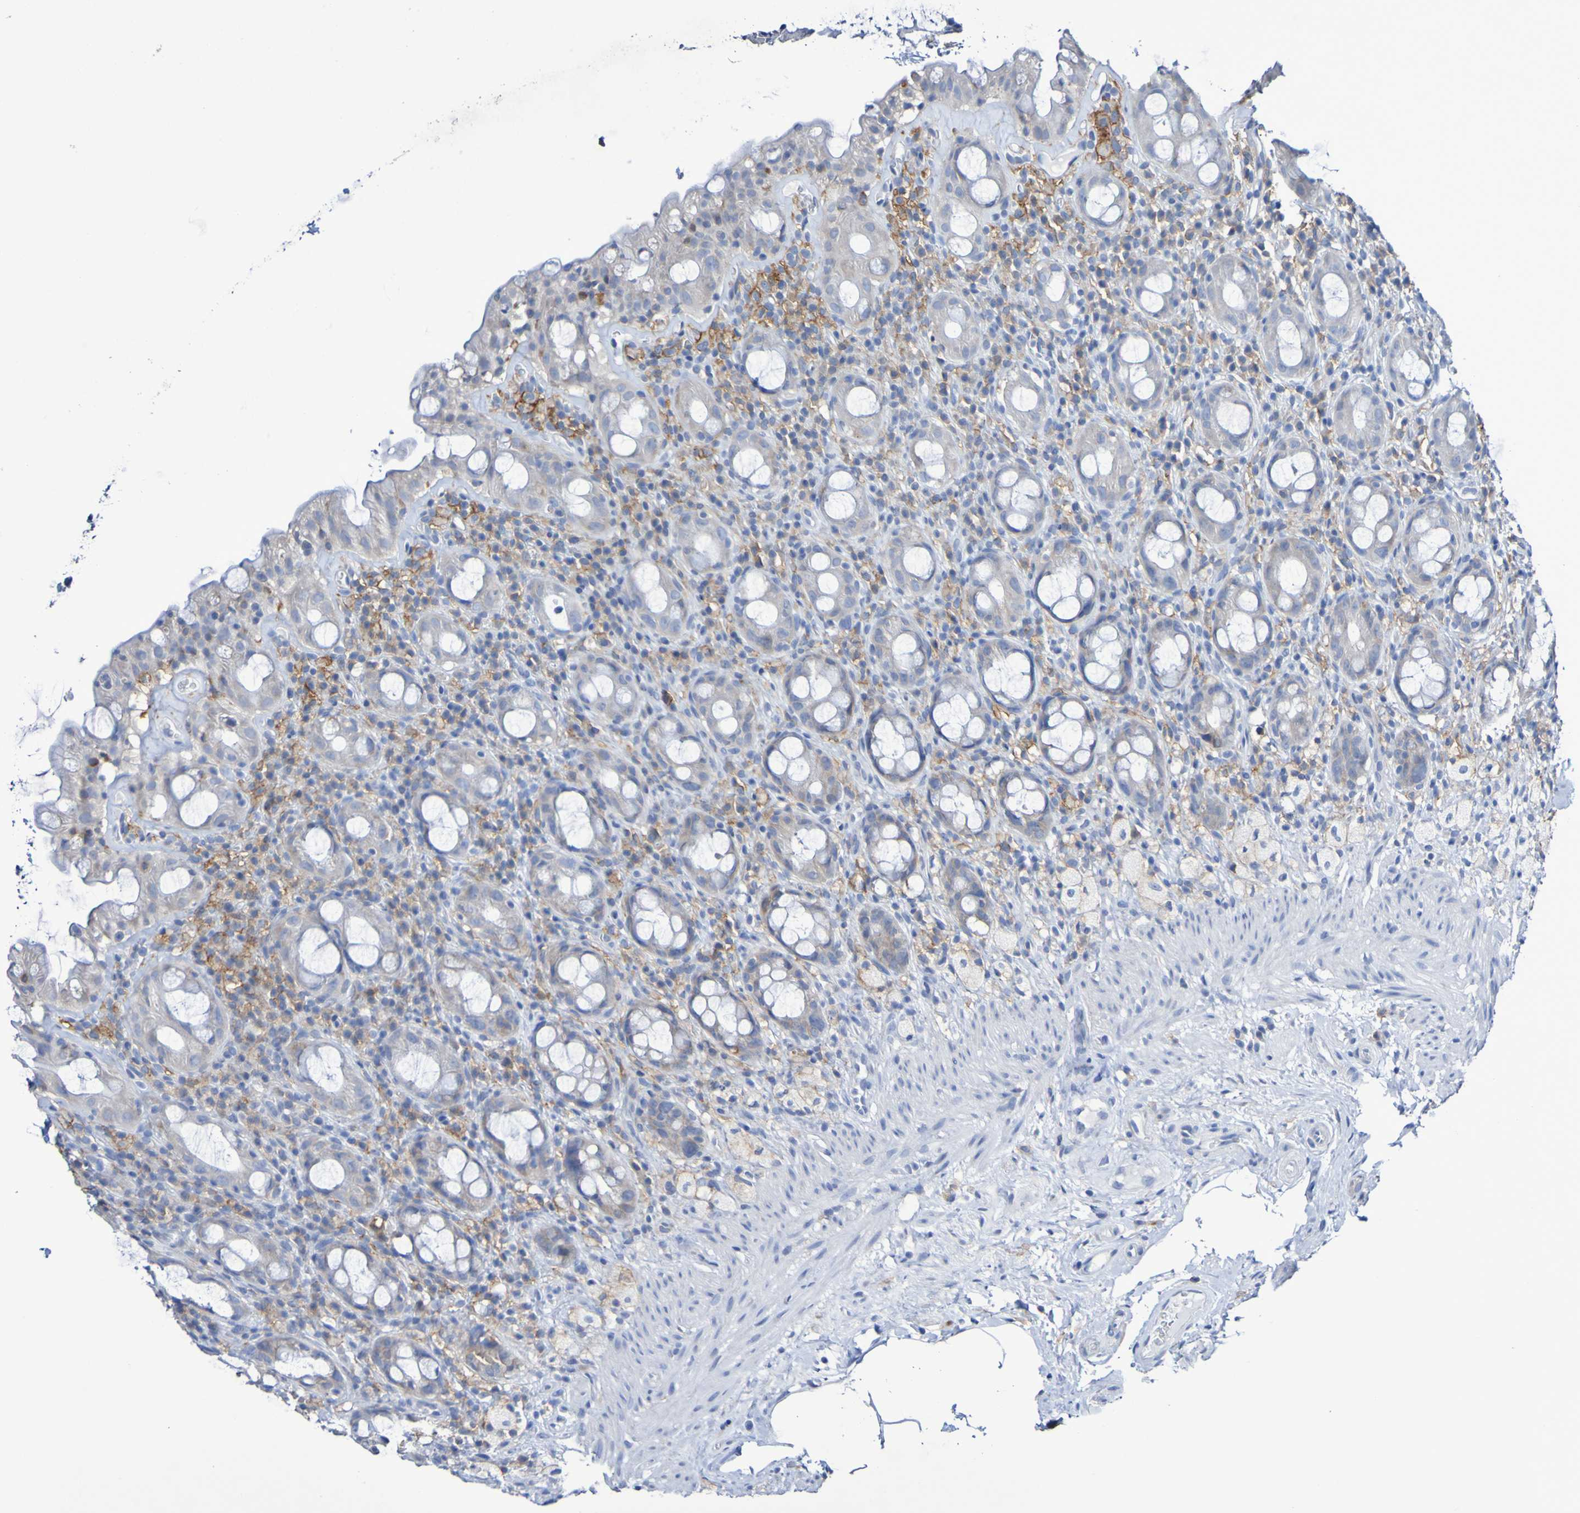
{"staining": {"intensity": "negative", "quantity": "none", "location": "none"}, "tissue": "rectum", "cell_type": "Glandular cells", "image_type": "normal", "snomed": [{"axis": "morphology", "description": "Normal tissue, NOS"}, {"axis": "topography", "description": "Rectum"}], "caption": "This is a micrograph of immunohistochemistry (IHC) staining of unremarkable rectum, which shows no expression in glandular cells.", "gene": "SLC3A2", "patient": {"sex": "male", "age": 44}}